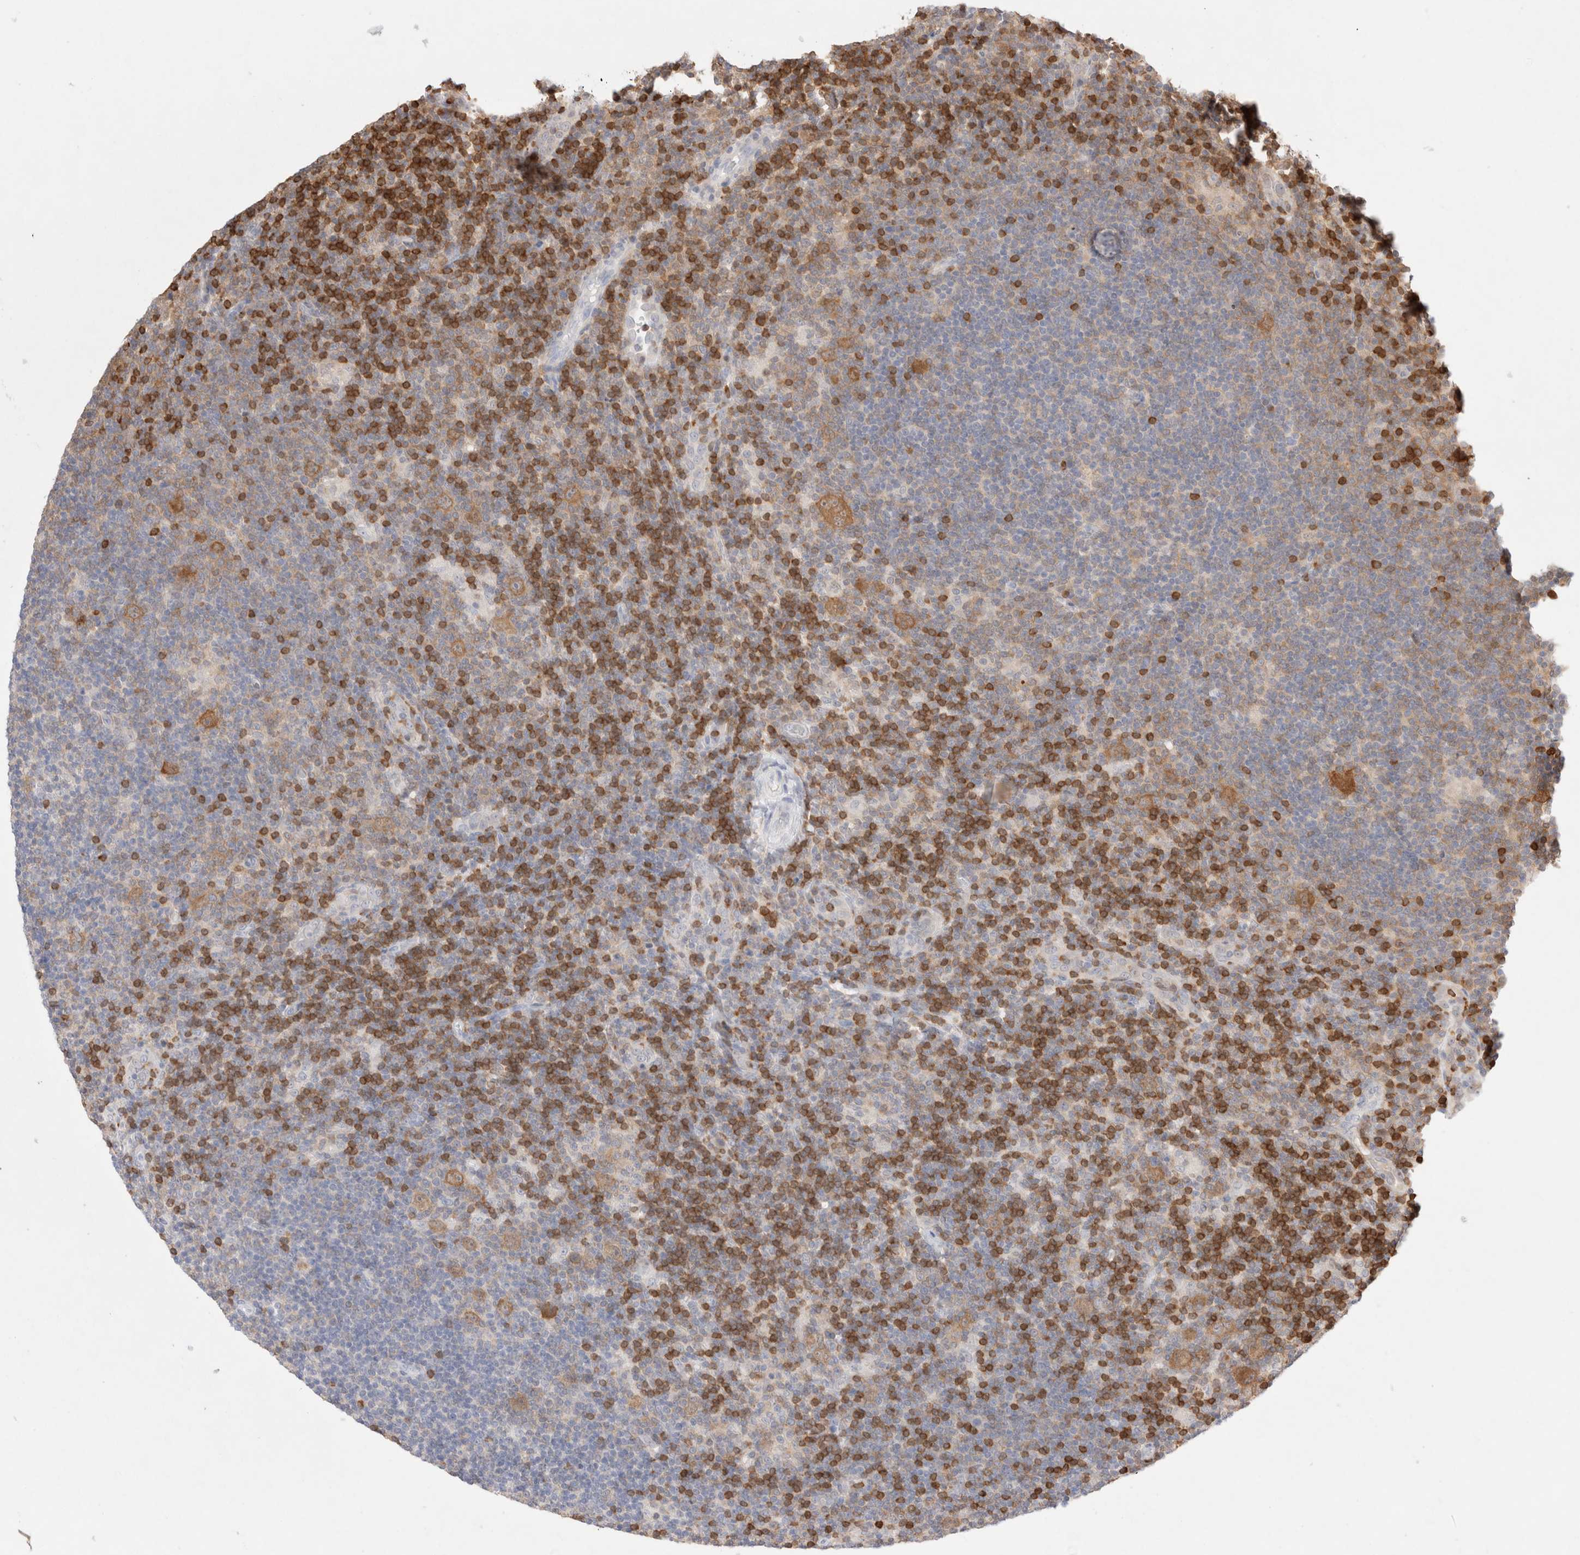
{"staining": {"intensity": "moderate", "quantity": ">75%", "location": "cytoplasmic/membranous"}, "tissue": "lymphoma", "cell_type": "Tumor cells", "image_type": "cancer", "snomed": [{"axis": "morphology", "description": "Hodgkin's disease, NOS"}, {"axis": "topography", "description": "Lymph node"}], "caption": "DAB immunohistochemical staining of Hodgkin's disease exhibits moderate cytoplasmic/membranous protein positivity in approximately >75% of tumor cells.", "gene": "STARD10", "patient": {"sex": "female", "age": 57}}